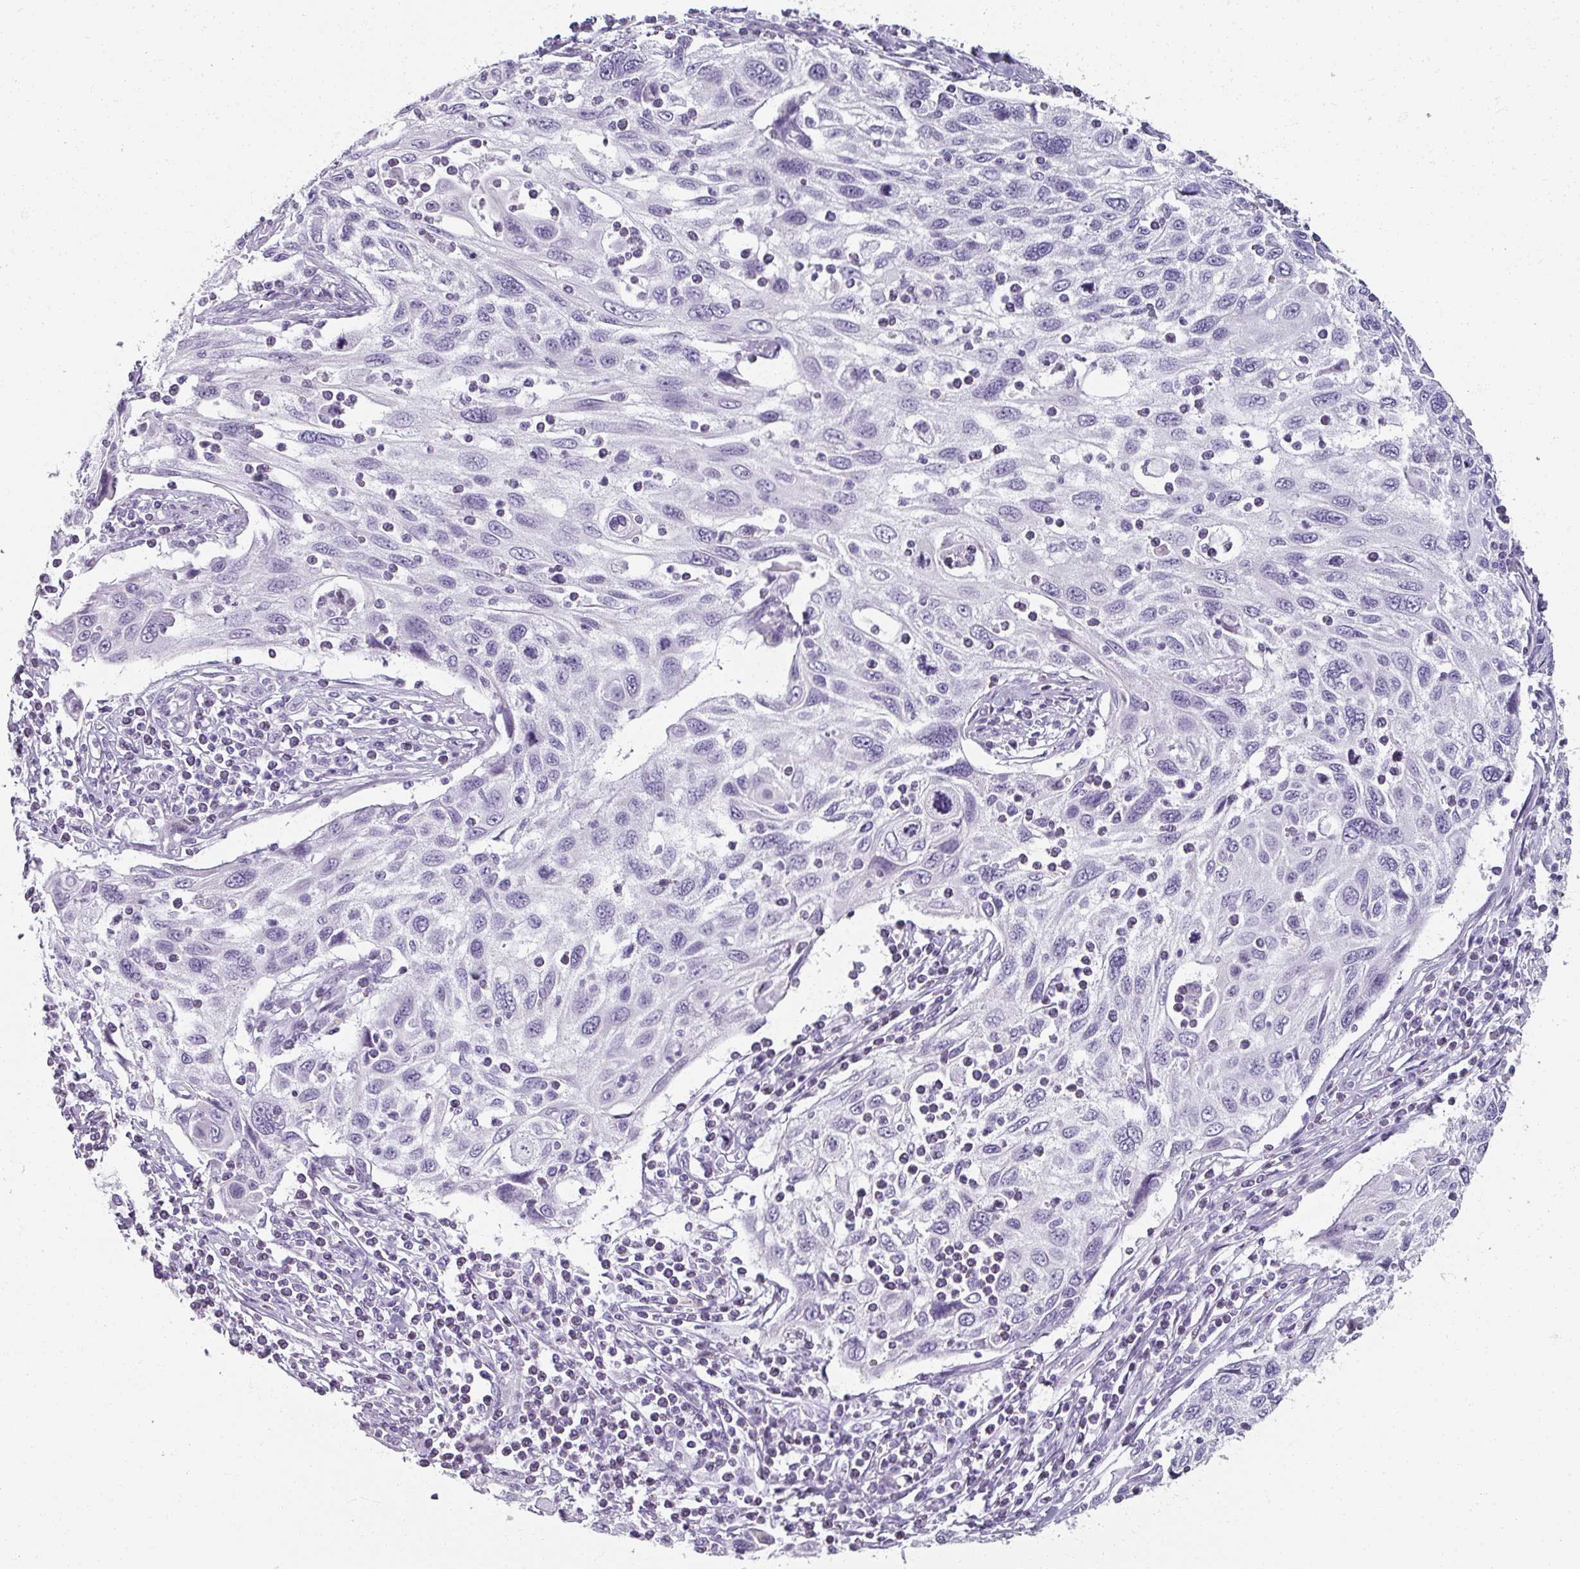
{"staining": {"intensity": "negative", "quantity": "none", "location": "none"}, "tissue": "cervical cancer", "cell_type": "Tumor cells", "image_type": "cancer", "snomed": [{"axis": "morphology", "description": "Squamous cell carcinoma, NOS"}, {"axis": "topography", "description": "Cervix"}], "caption": "DAB (3,3'-diaminobenzidine) immunohistochemical staining of human cervical squamous cell carcinoma exhibits no significant staining in tumor cells.", "gene": "REG3G", "patient": {"sex": "female", "age": 70}}